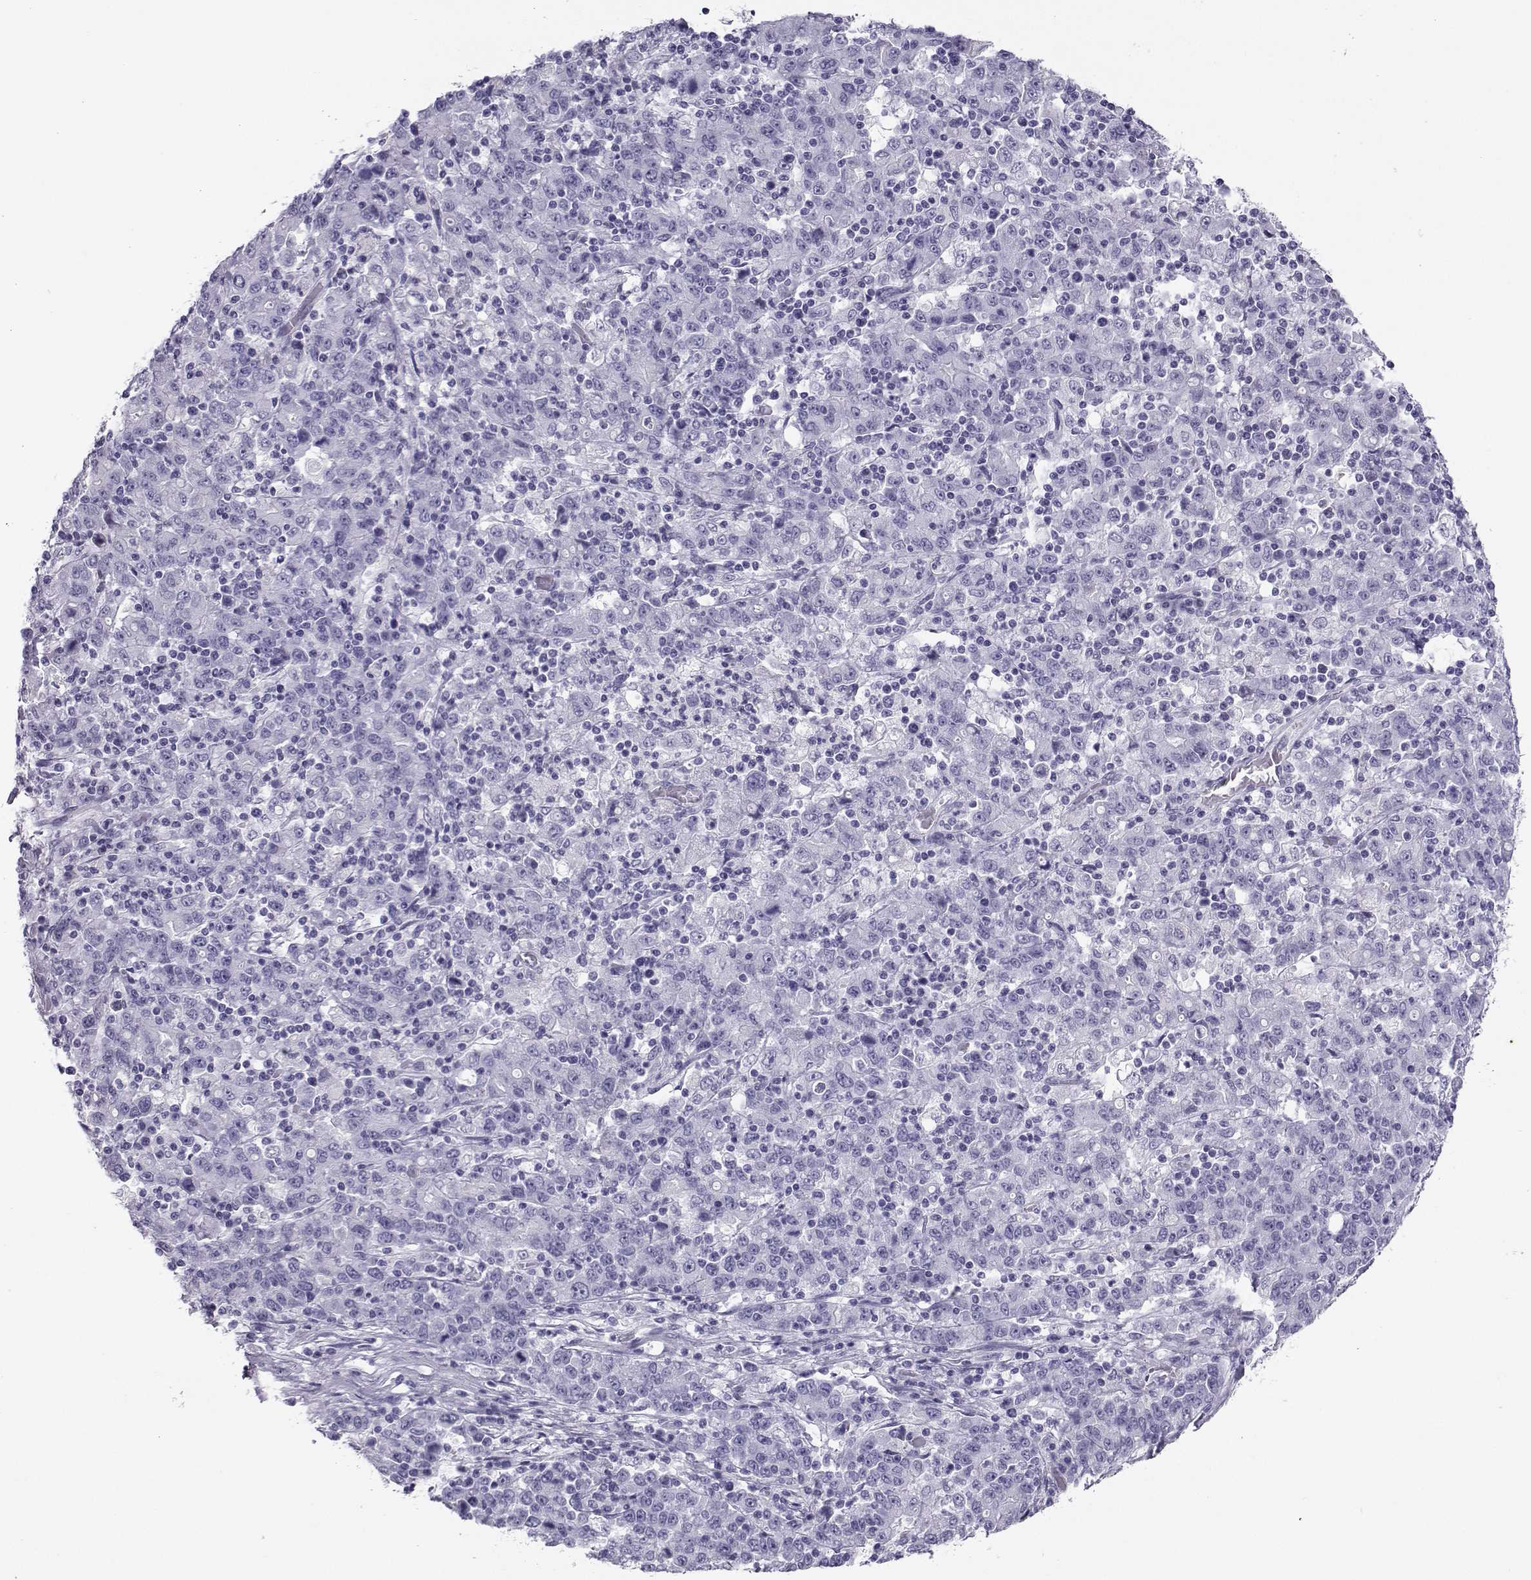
{"staining": {"intensity": "negative", "quantity": "none", "location": "none"}, "tissue": "stomach cancer", "cell_type": "Tumor cells", "image_type": "cancer", "snomed": [{"axis": "morphology", "description": "Adenocarcinoma, NOS"}, {"axis": "topography", "description": "Stomach, upper"}], "caption": "Protein analysis of stomach cancer displays no significant staining in tumor cells. Nuclei are stained in blue.", "gene": "SST", "patient": {"sex": "male", "age": 69}}